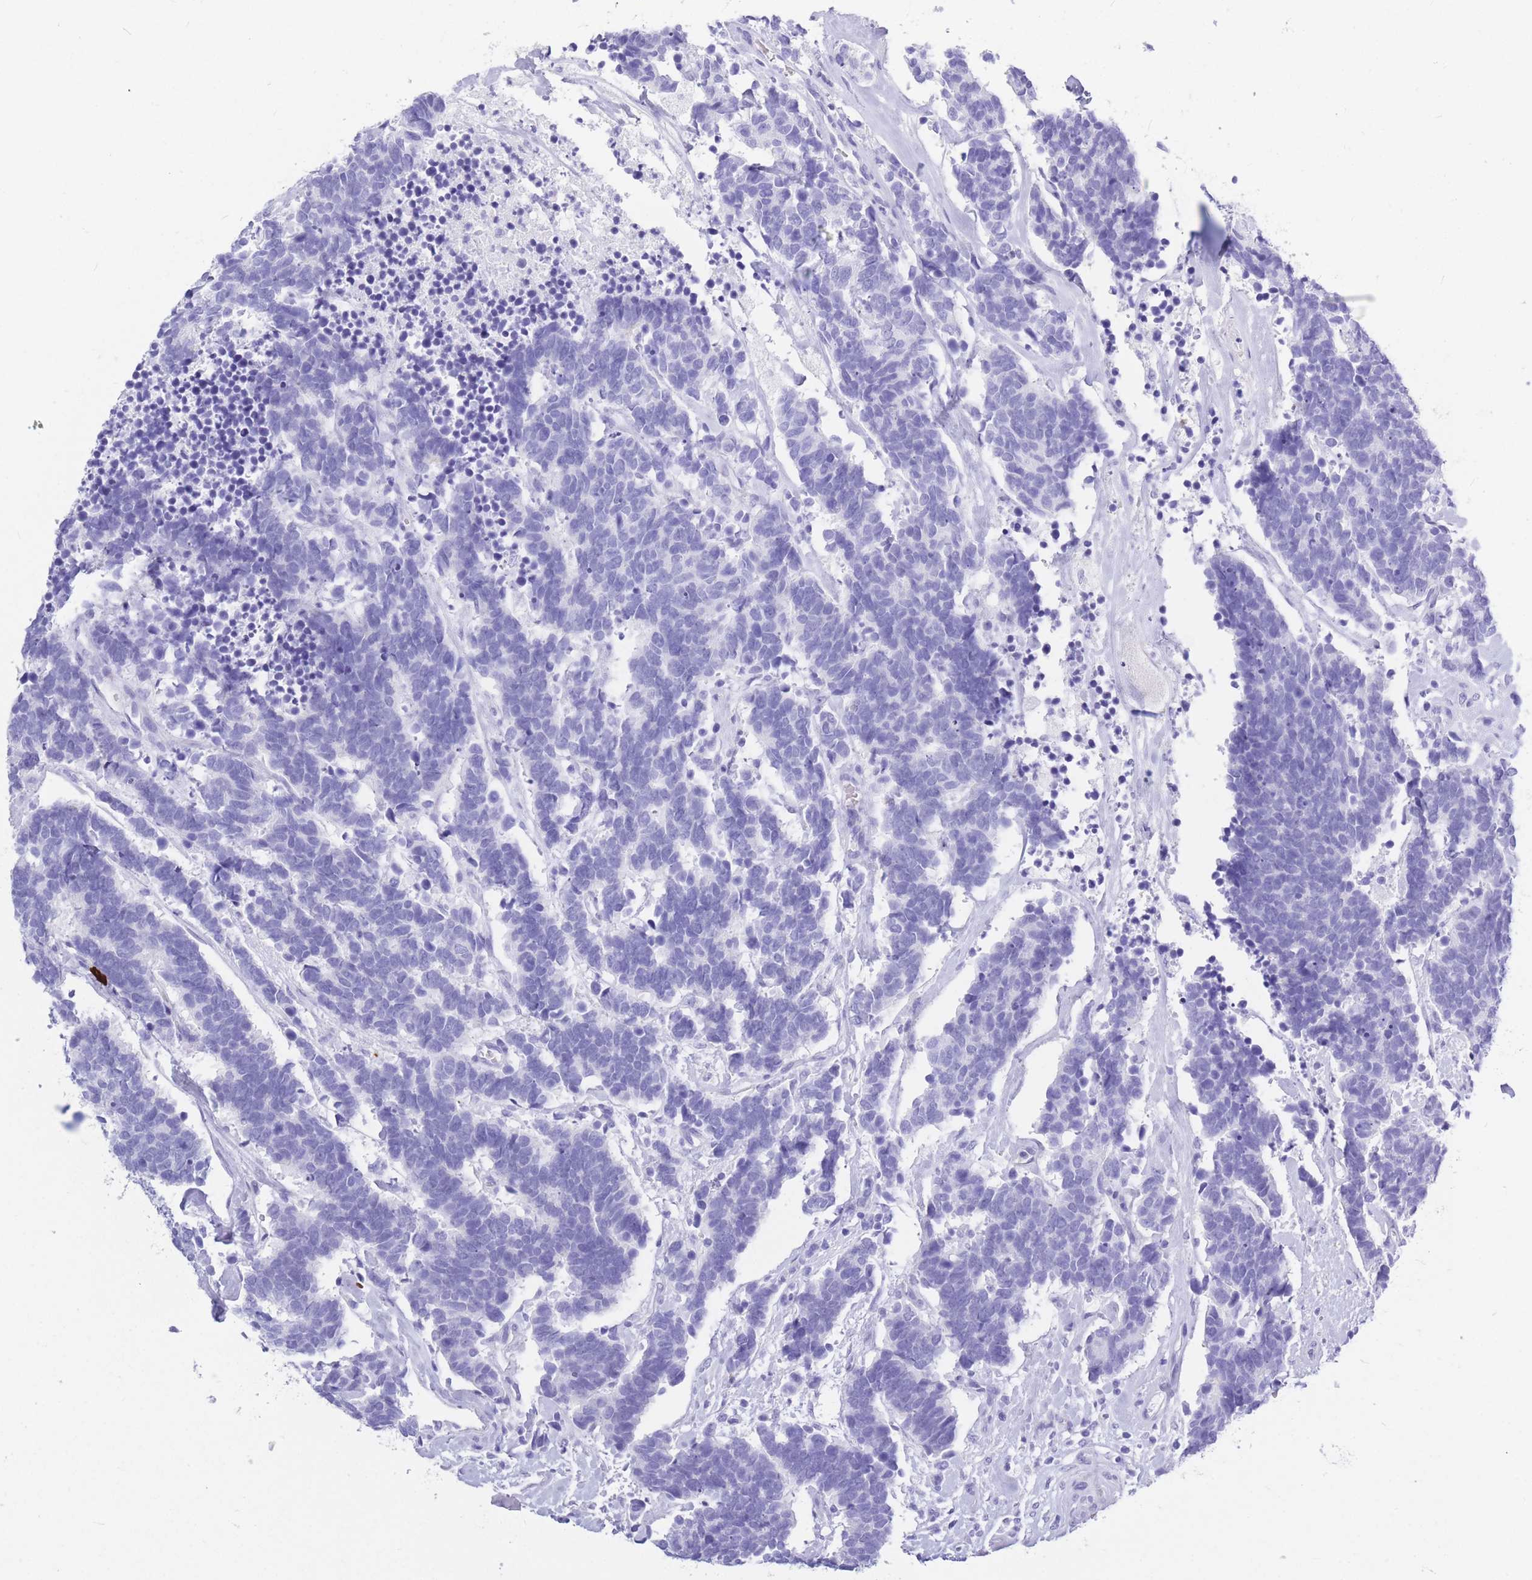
{"staining": {"intensity": "negative", "quantity": "none", "location": "none"}, "tissue": "carcinoid", "cell_type": "Tumor cells", "image_type": "cancer", "snomed": [{"axis": "morphology", "description": "Carcinoma, NOS"}, {"axis": "morphology", "description": "Carcinoid, malignant, NOS"}, {"axis": "topography", "description": "Urinary bladder"}], "caption": "Tumor cells are negative for protein expression in human carcinoid.", "gene": "ZFP62", "patient": {"sex": "male", "age": 57}}